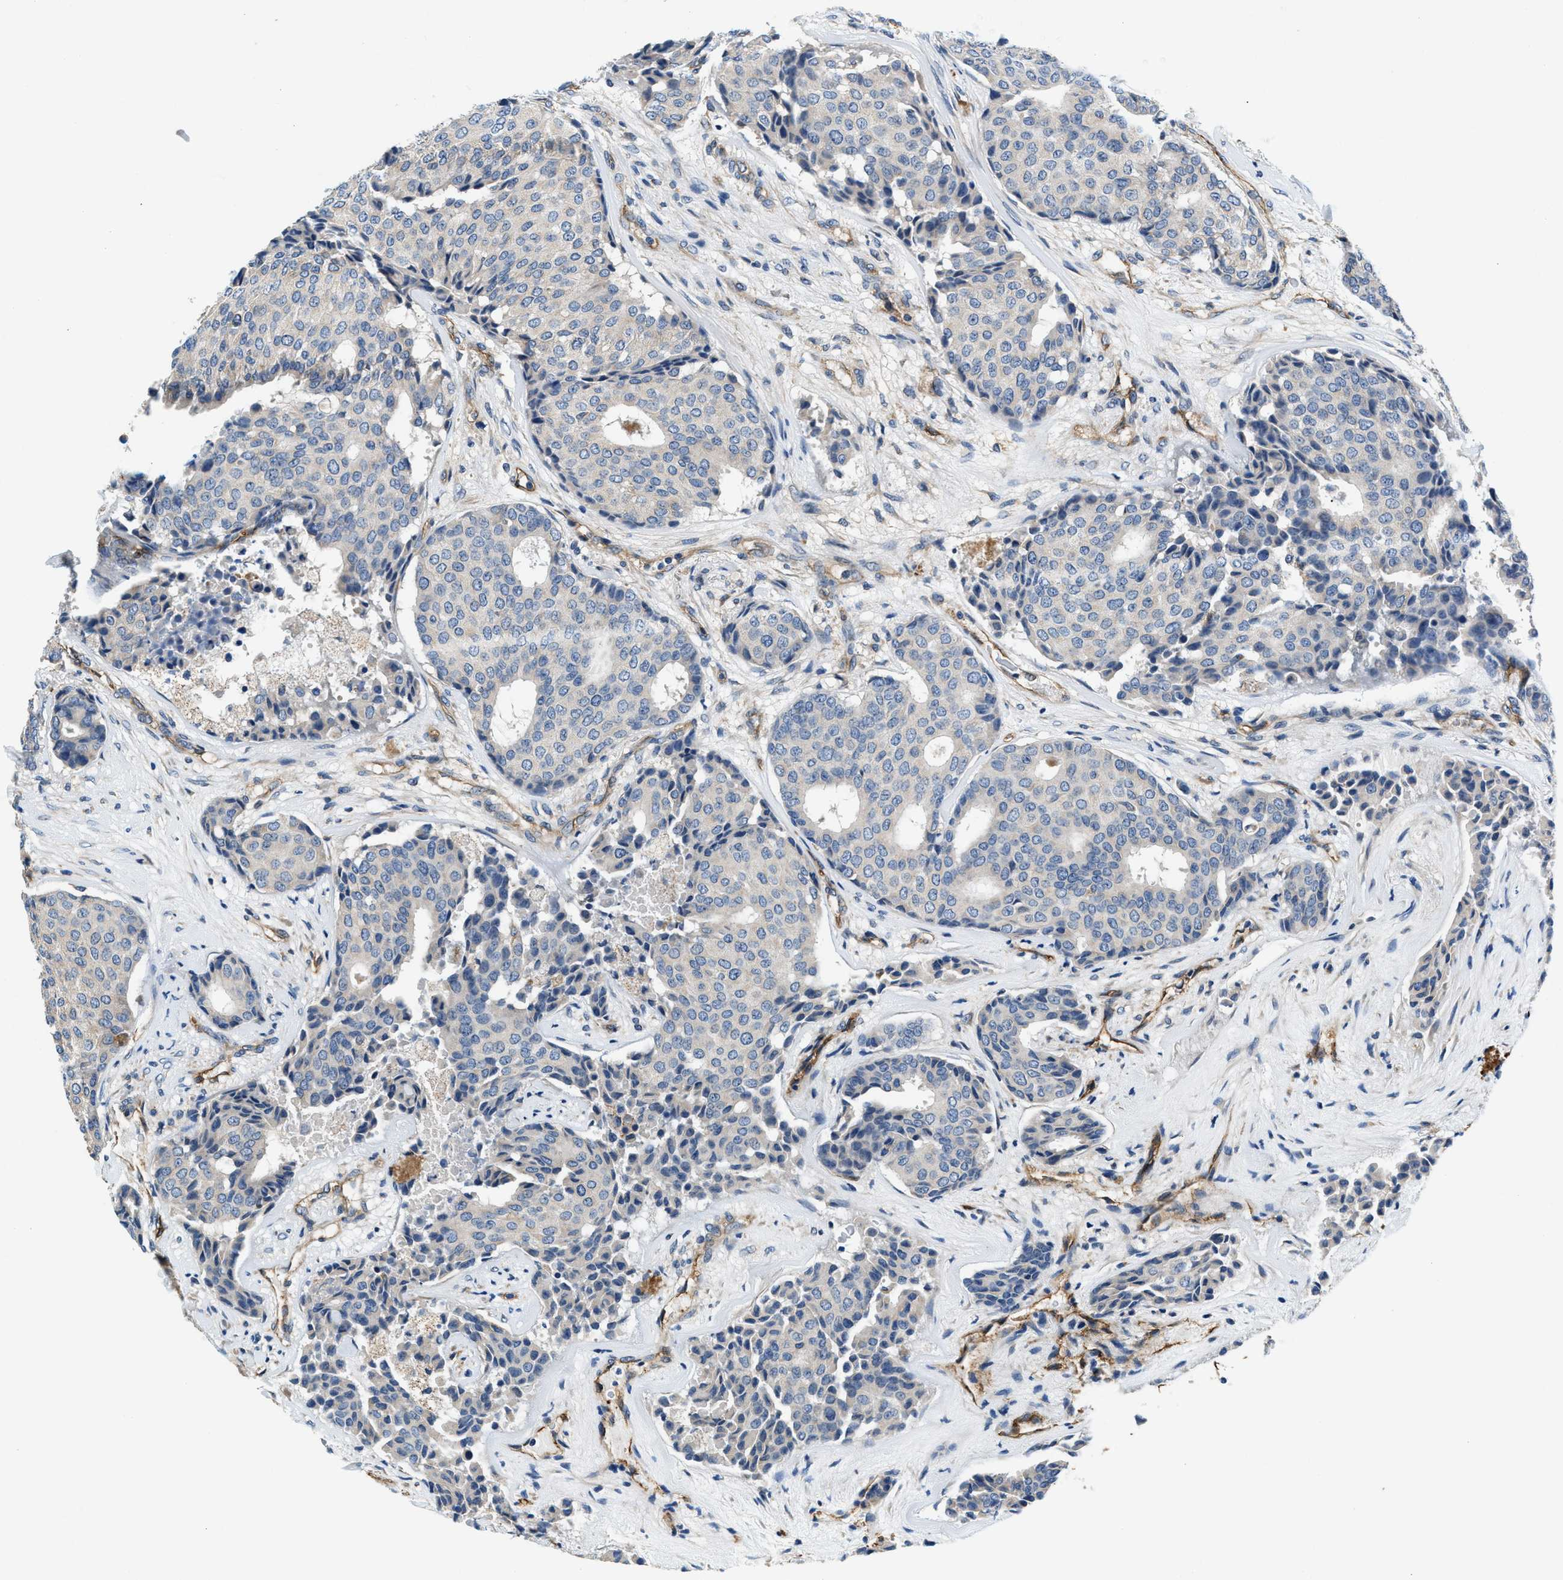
{"staining": {"intensity": "negative", "quantity": "none", "location": "none"}, "tissue": "breast cancer", "cell_type": "Tumor cells", "image_type": "cancer", "snomed": [{"axis": "morphology", "description": "Duct carcinoma"}, {"axis": "topography", "description": "Breast"}], "caption": "IHC image of neoplastic tissue: breast cancer stained with DAB displays no significant protein positivity in tumor cells. (Stains: DAB IHC with hematoxylin counter stain, Microscopy: brightfield microscopy at high magnification).", "gene": "PRTFDC1", "patient": {"sex": "female", "age": 75}}